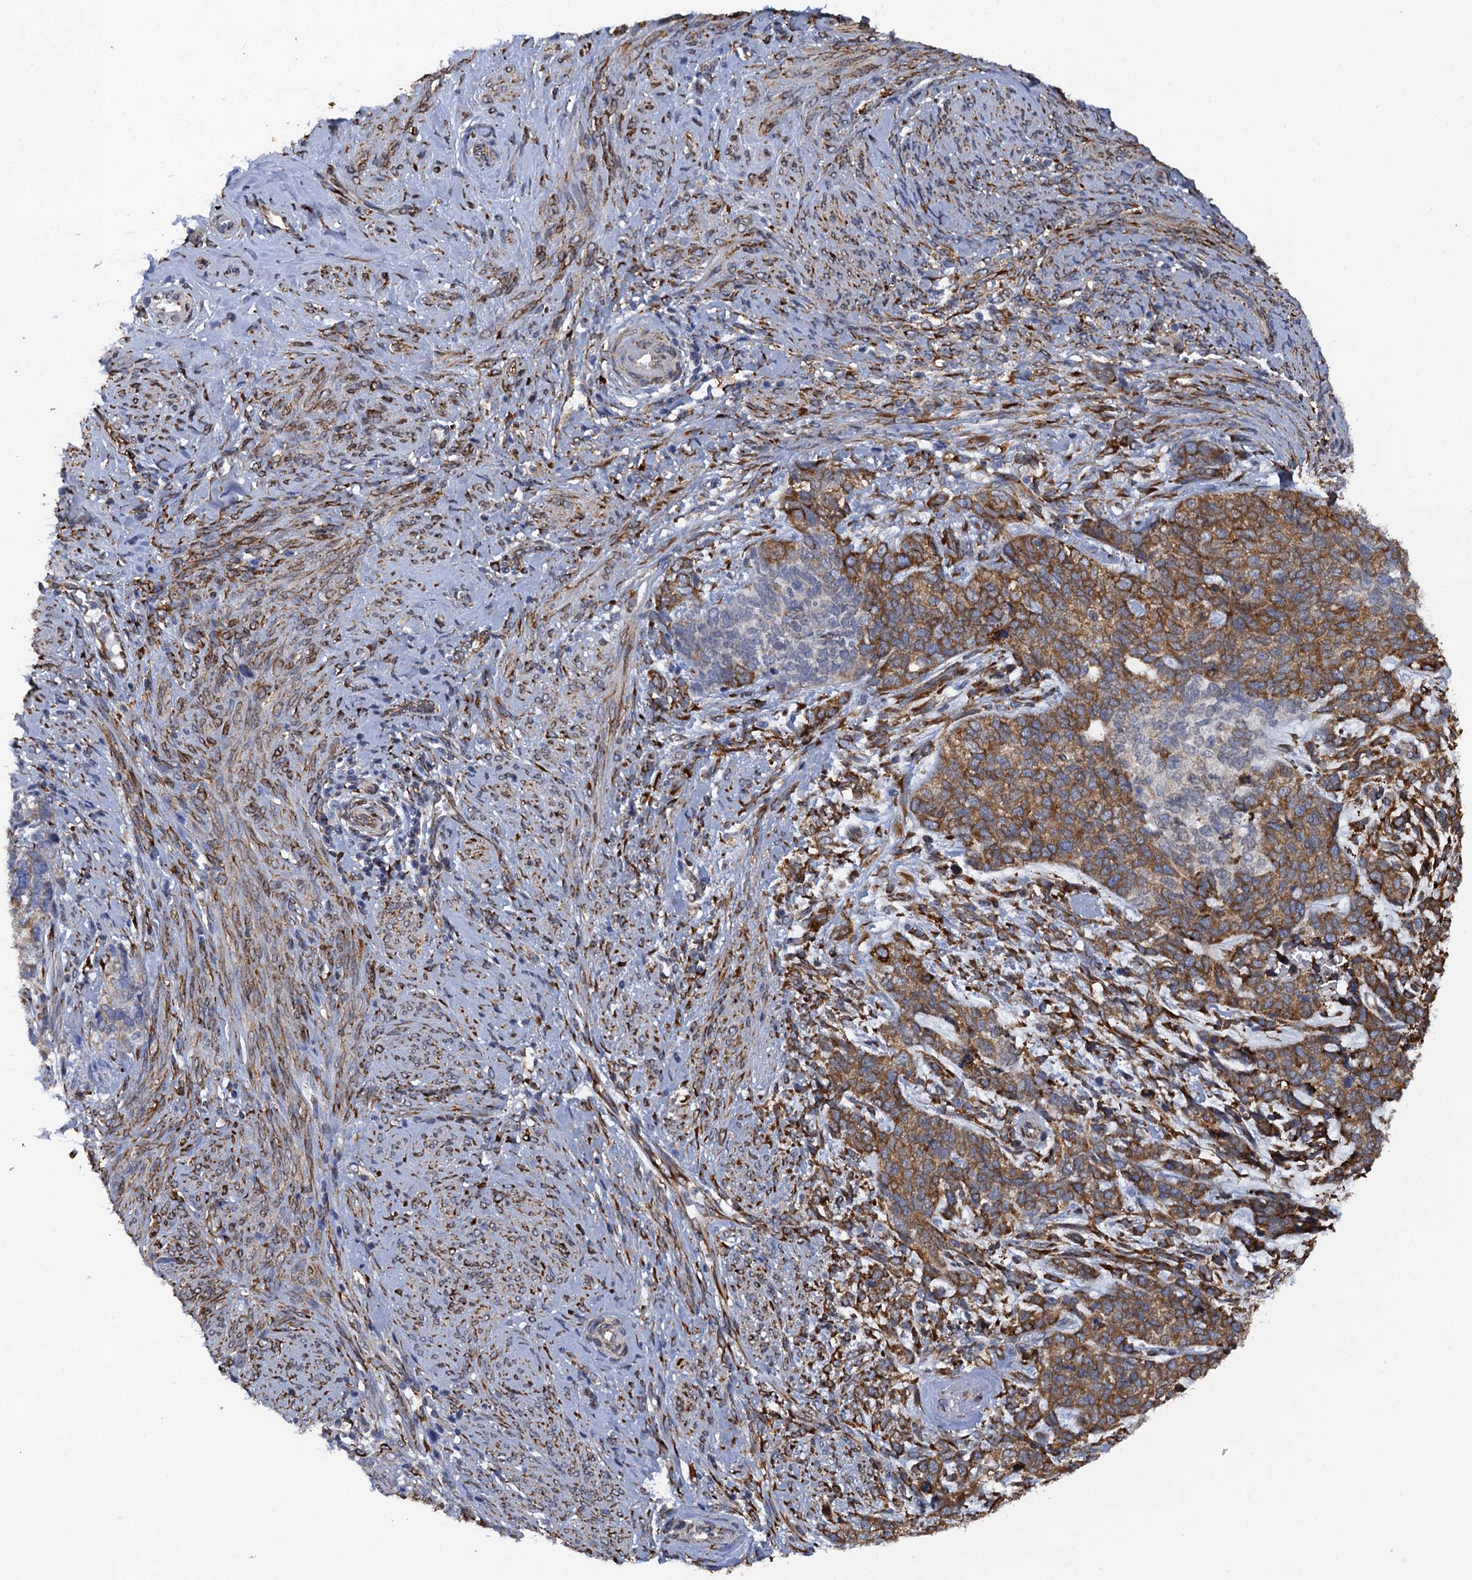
{"staining": {"intensity": "strong", "quantity": ">75%", "location": "cytoplasmic/membranous"}, "tissue": "cervical cancer", "cell_type": "Tumor cells", "image_type": "cancer", "snomed": [{"axis": "morphology", "description": "Squamous cell carcinoma, NOS"}, {"axis": "topography", "description": "Cervix"}], "caption": "Cervical squamous cell carcinoma was stained to show a protein in brown. There is high levels of strong cytoplasmic/membranous expression in approximately >75% of tumor cells.", "gene": "POGLUT3", "patient": {"sex": "female", "age": 63}}